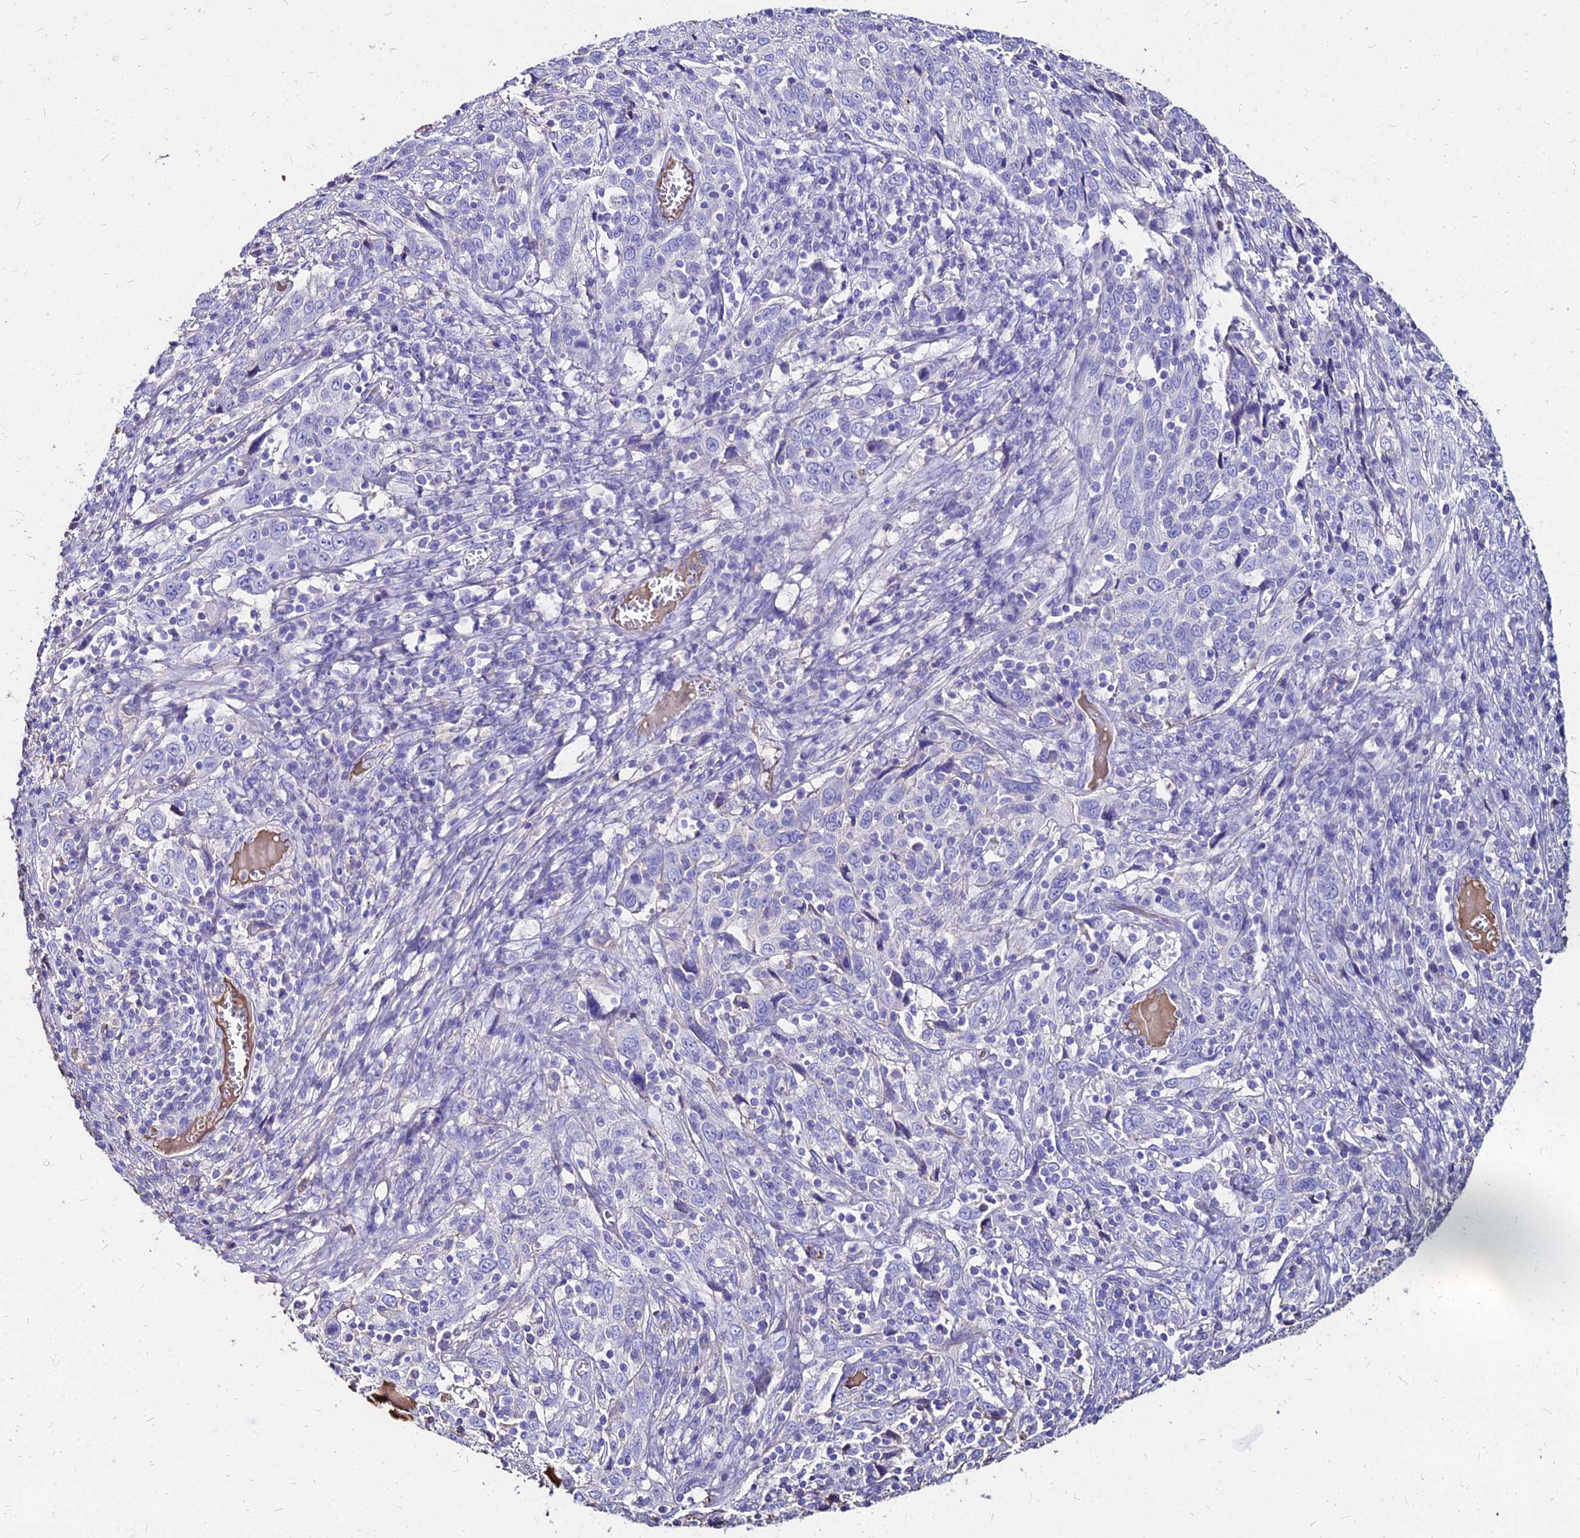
{"staining": {"intensity": "negative", "quantity": "none", "location": "none"}, "tissue": "cervical cancer", "cell_type": "Tumor cells", "image_type": "cancer", "snomed": [{"axis": "morphology", "description": "Squamous cell carcinoma, NOS"}, {"axis": "topography", "description": "Cervix"}], "caption": "Immunohistochemistry histopathology image of human cervical cancer (squamous cell carcinoma) stained for a protein (brown), which reveals no staining in tumor cells. (DAB (3,3'-diaminobenzidine) immunohistochemistry (IHC) visualized using brightfield microscopy, high magnification).", "gene": "NME5", "patient": {"sex": "female", "age": 46}}